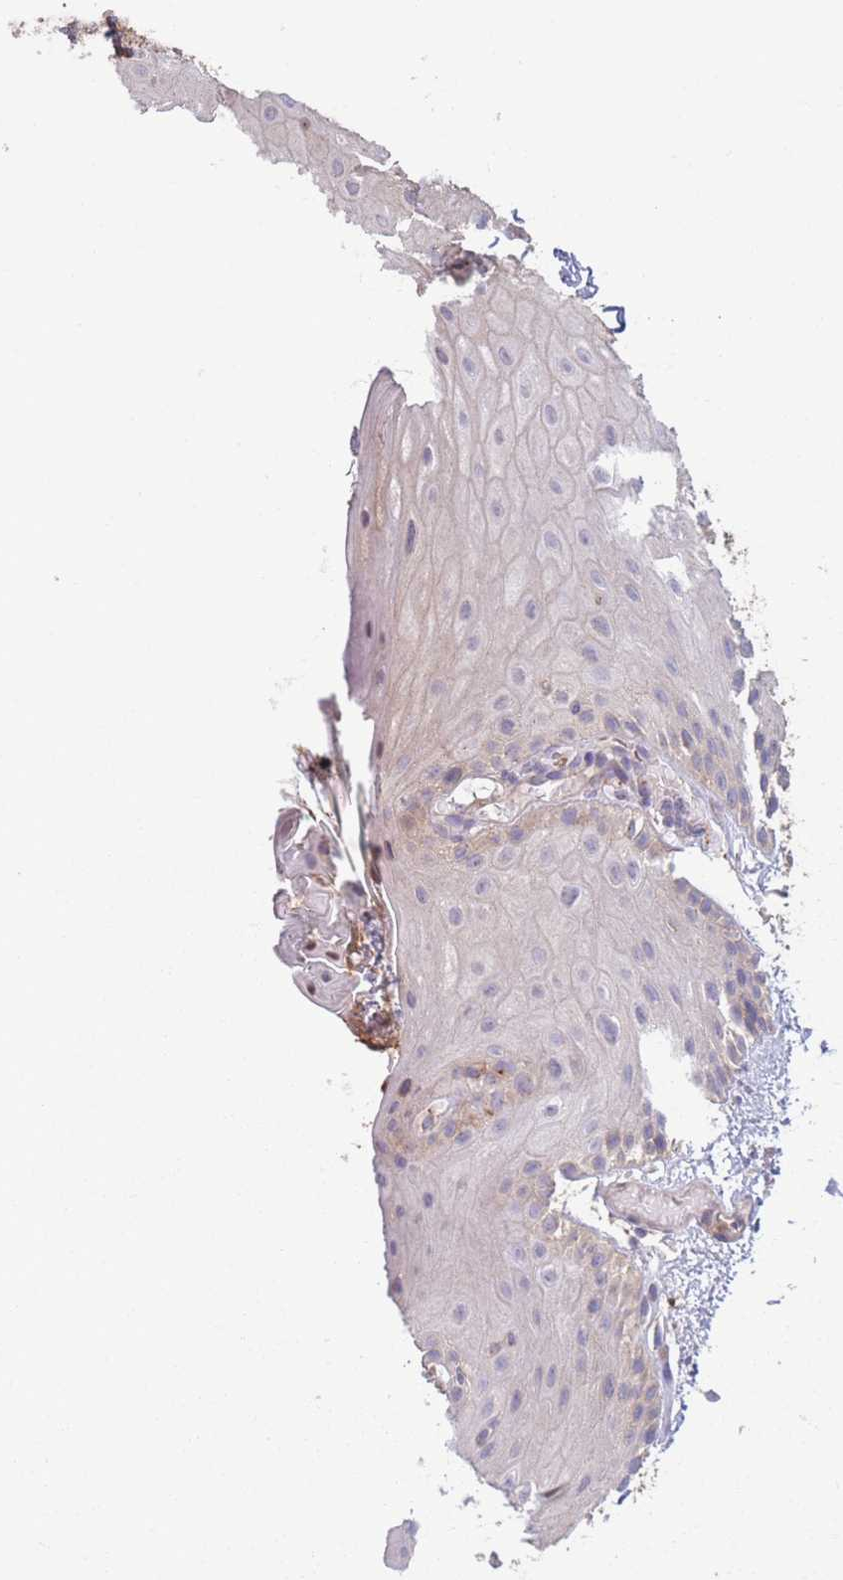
{"staining": {"intensity": "weak", "quantity": "<25%", "location": "cytoplasmic/membranous"}, "tissue": "oral mucosa", "cell_type": "Squamous epithelial cells", "image_type": "normal", "snomed": [{"axis": "morphology", "description": "Normal tissue, NOS"}, {"axis": "topography", "description": "Oral tissue"}], "caption": "Immunohistochemistry of unremarkable oral mucosa reveals no positivity in squamous epithelial cells.", "gene": "STEAP3", "patient": {"sex": "female", "age": 67}}